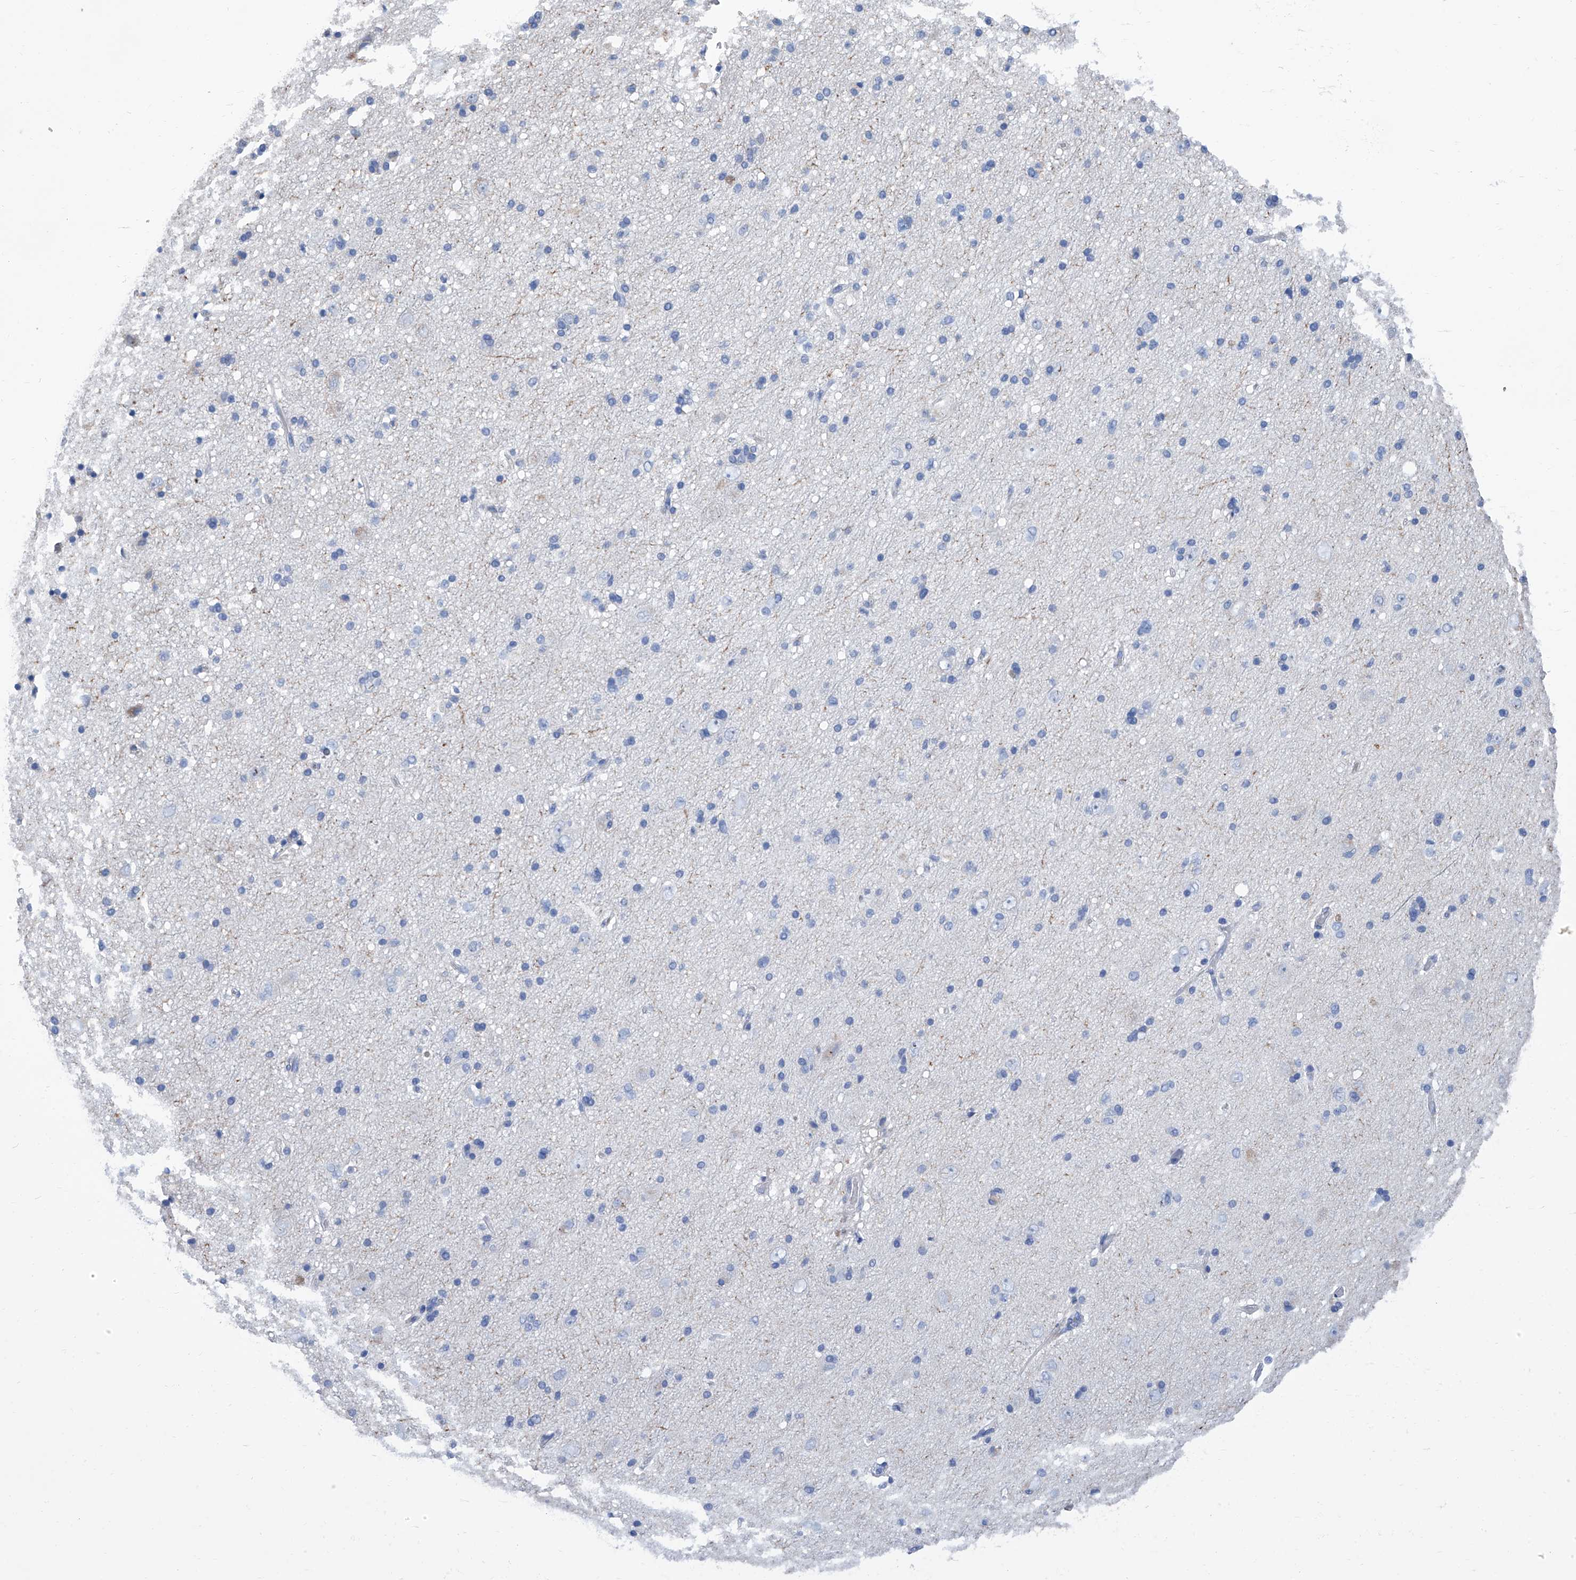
{"staining": {"intensity": "negative", "quantity": "none", "location": "none"}, "tissue": "cerebral cortex", "cell_type": "Endothelial cells", "image_type": "normal", "snomed": [{"axis": "morphology", "description": "Normal tissue, NOS"}, {"axis": "topography", "description": "Cerebral cortex"}], "caption": "DAB (3,3'-diaminobenzidine) immunohistochemical staining of benign human cerebral cortex demonstrates no significant staining in endothelial cells.", "gene": "SMS", "patient": {"sex": "male", "age": 34}}